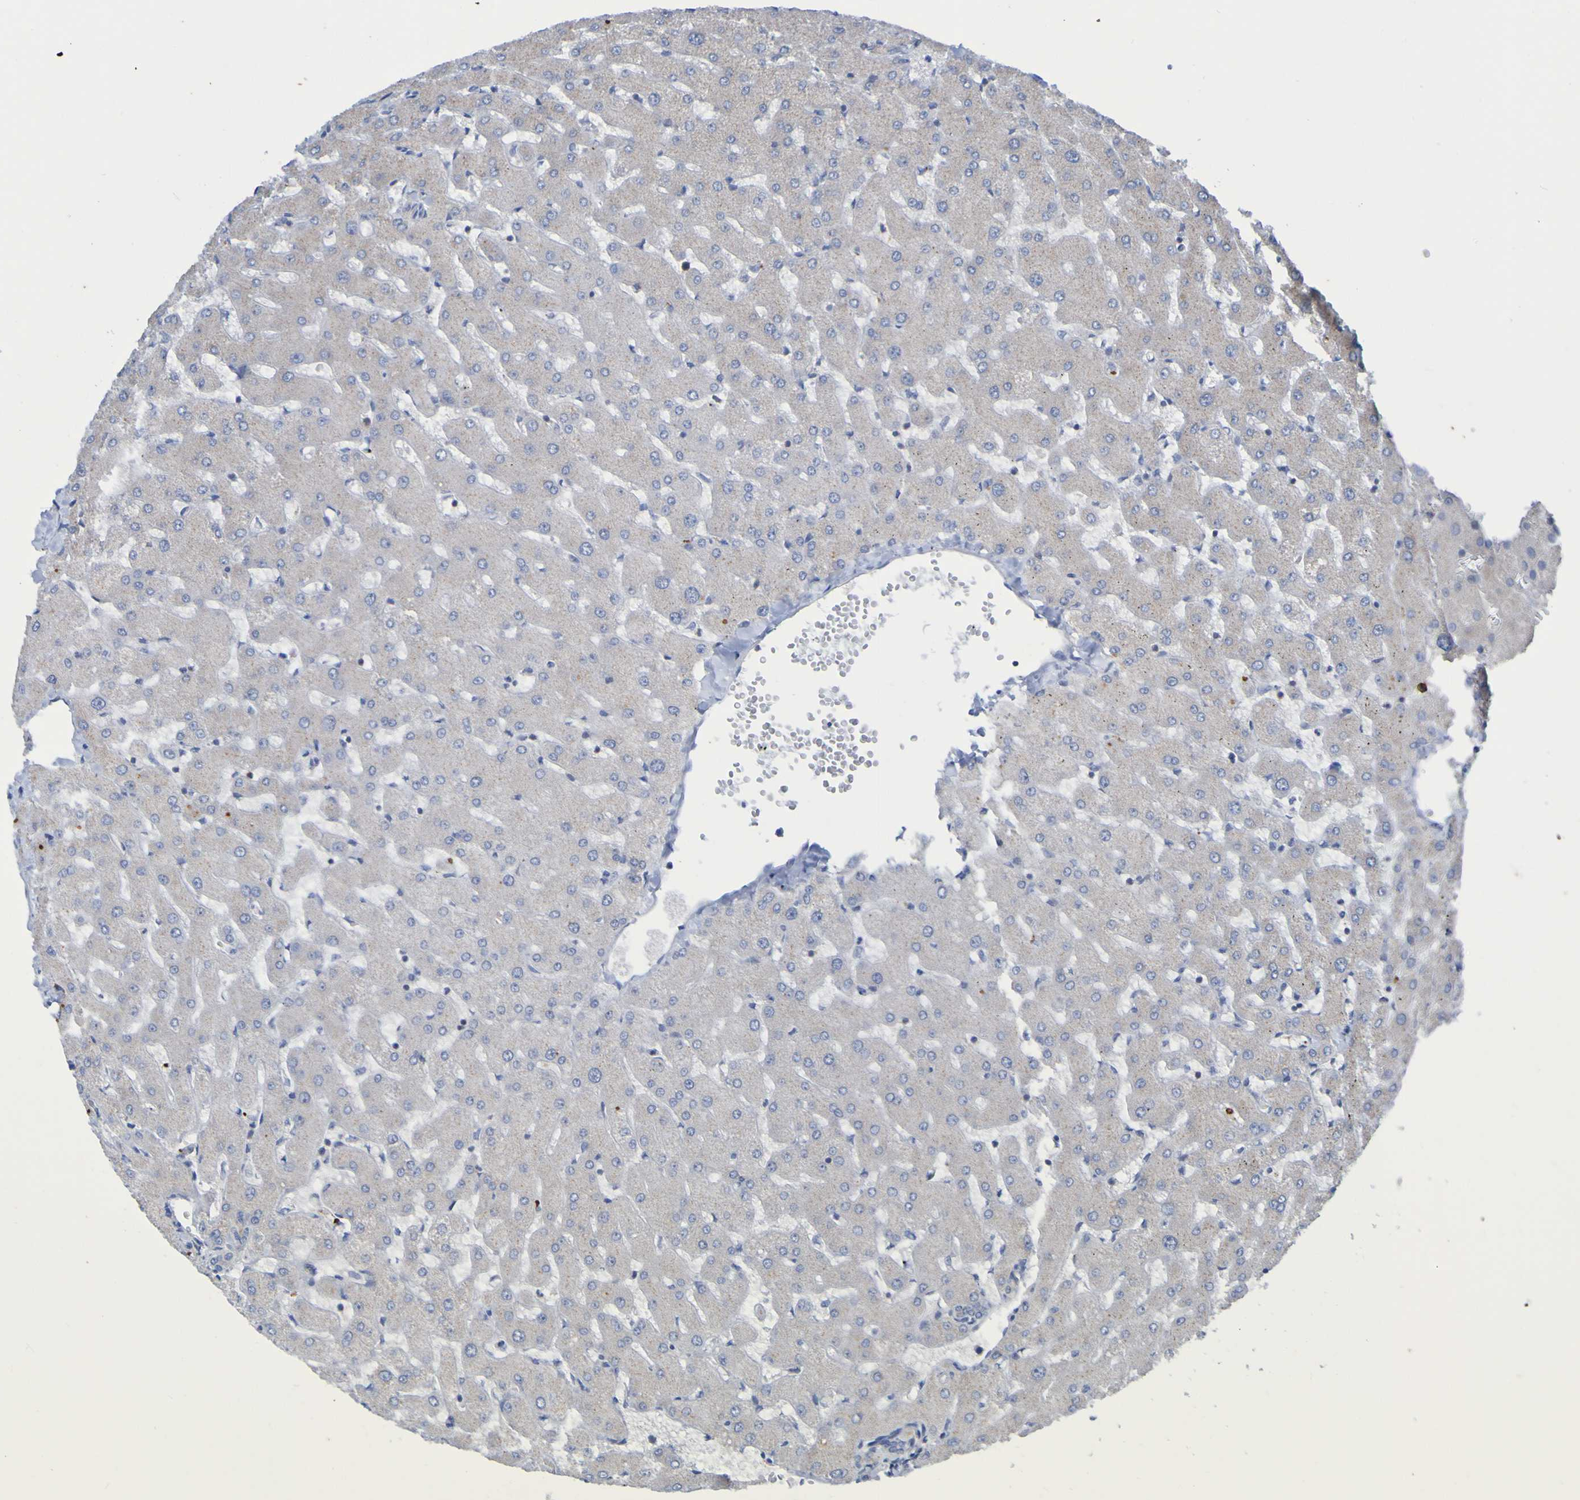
{"staining": {"intensity": "negative", "quantity": "none", "location": "none"}, "tissue": "liver", "cell_type": "Cholangiocytes", "image_type": "normal", "snomed": [{"axis": "morphology", "description": "Normal tissue, NOS"}, {"axis": "topography", "description": "Liver"}], "caption": "A histopathology image of human liver is negative for staining in cholangiocytes. (DAB immunohistochemistry (IHC) with hematoxylin counter stain).", "gene": "C11orf24", "patient": {"sex": "female", "age": 63}}